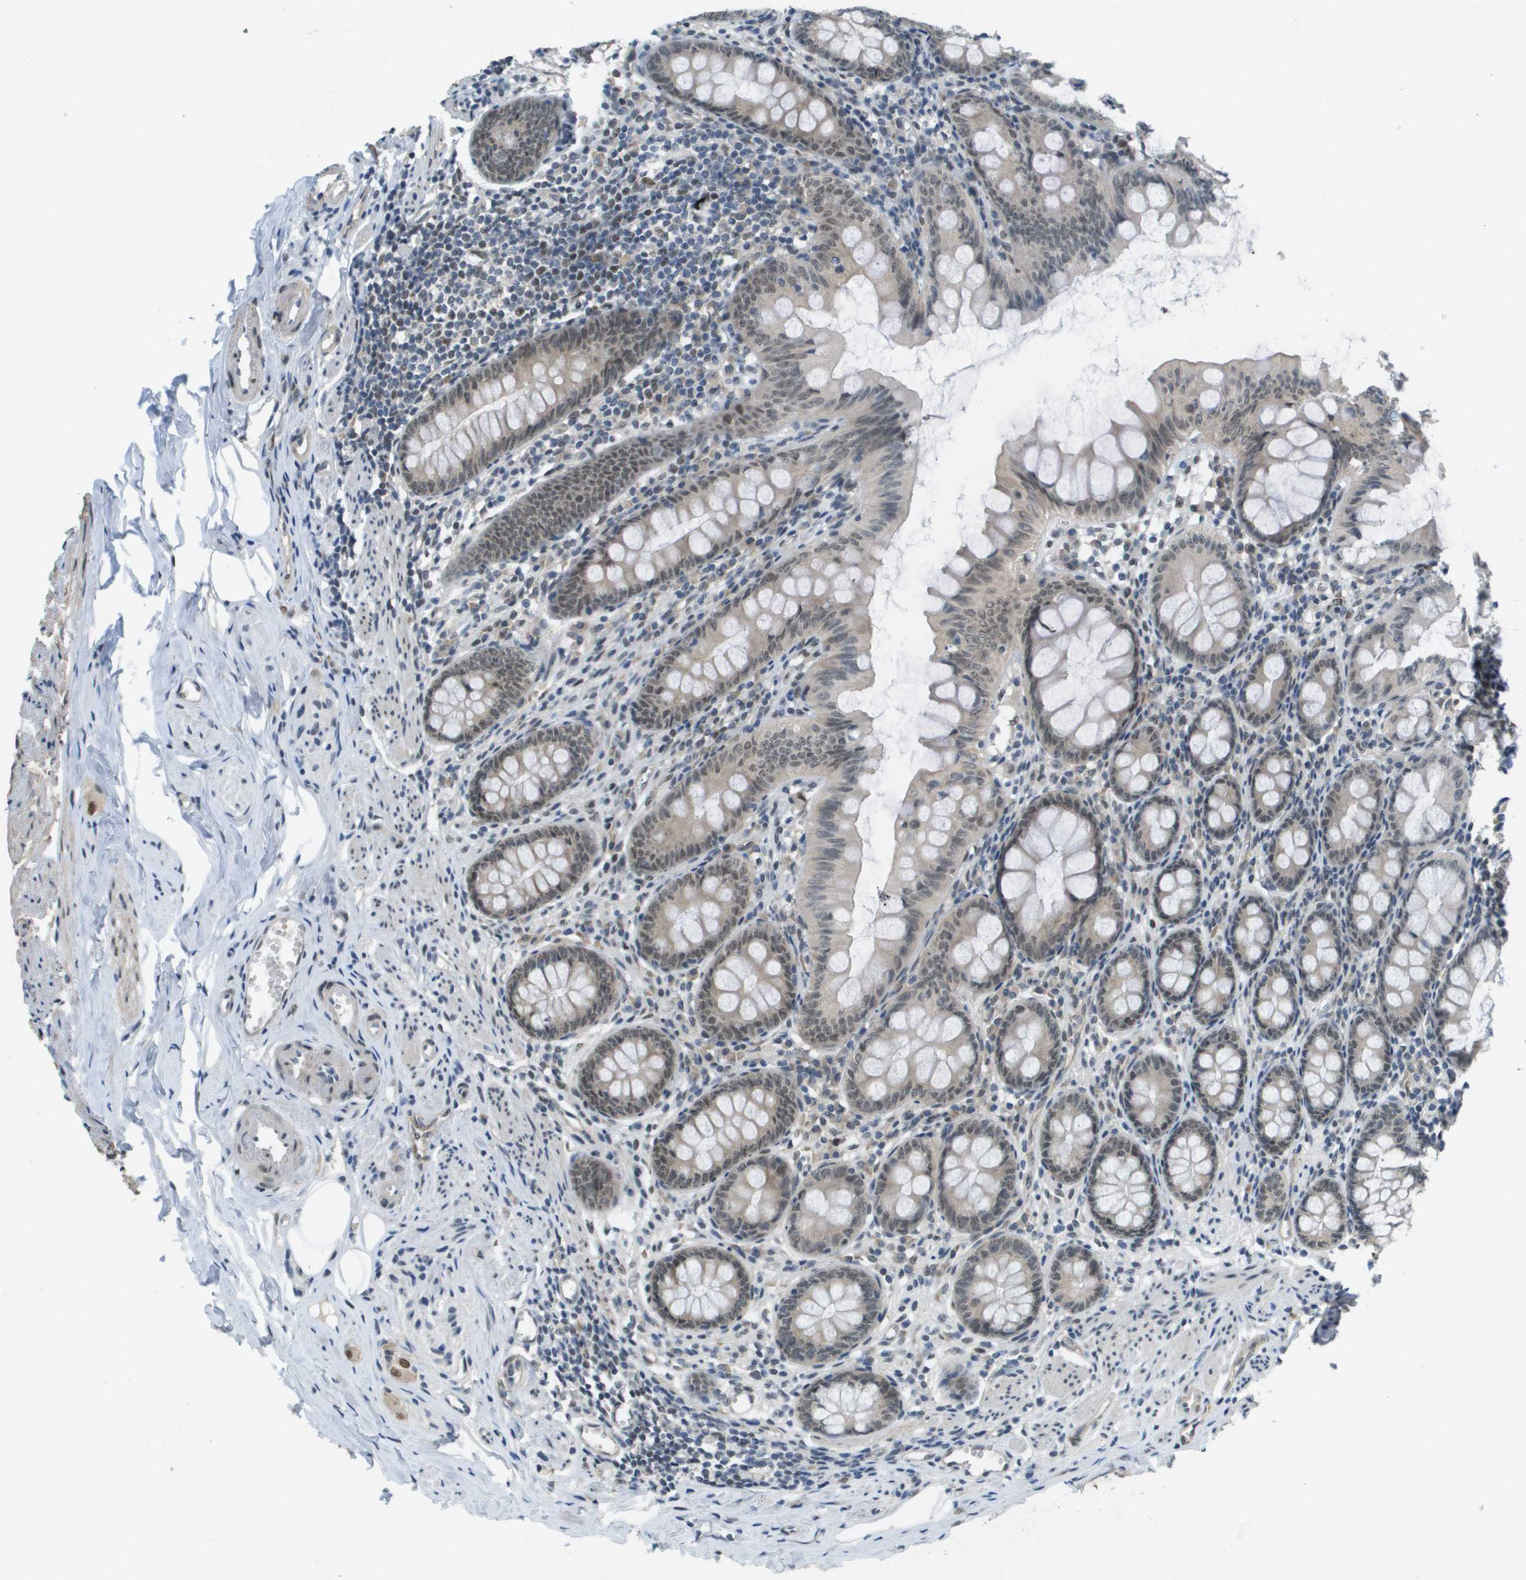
{"staining": {"intensity": "weak", "quantity": "25%-75%", "location": "nuclear"}, "tissue": "appendix", "cell_type": "Glandular cells", "image_type": "normal", "snomed": [{"axis": "morphology", "description": "Normal tissue, NOS"}, {"axis": "topography", "description": "Appendix"}], "caption": "Appendix stained with immunohistochemistry shows weak nuclear staining in about 25%-75% of glandular cells. The staining was performed using DAB (3,3'-diaminobenzidine) to visualize the protein expression in brown, while the nuclei were stained in blue with hematoxylin (Magnification: 20x).", "gene": "ARID1B", "patient": {"sex": "female", "age": 77}}